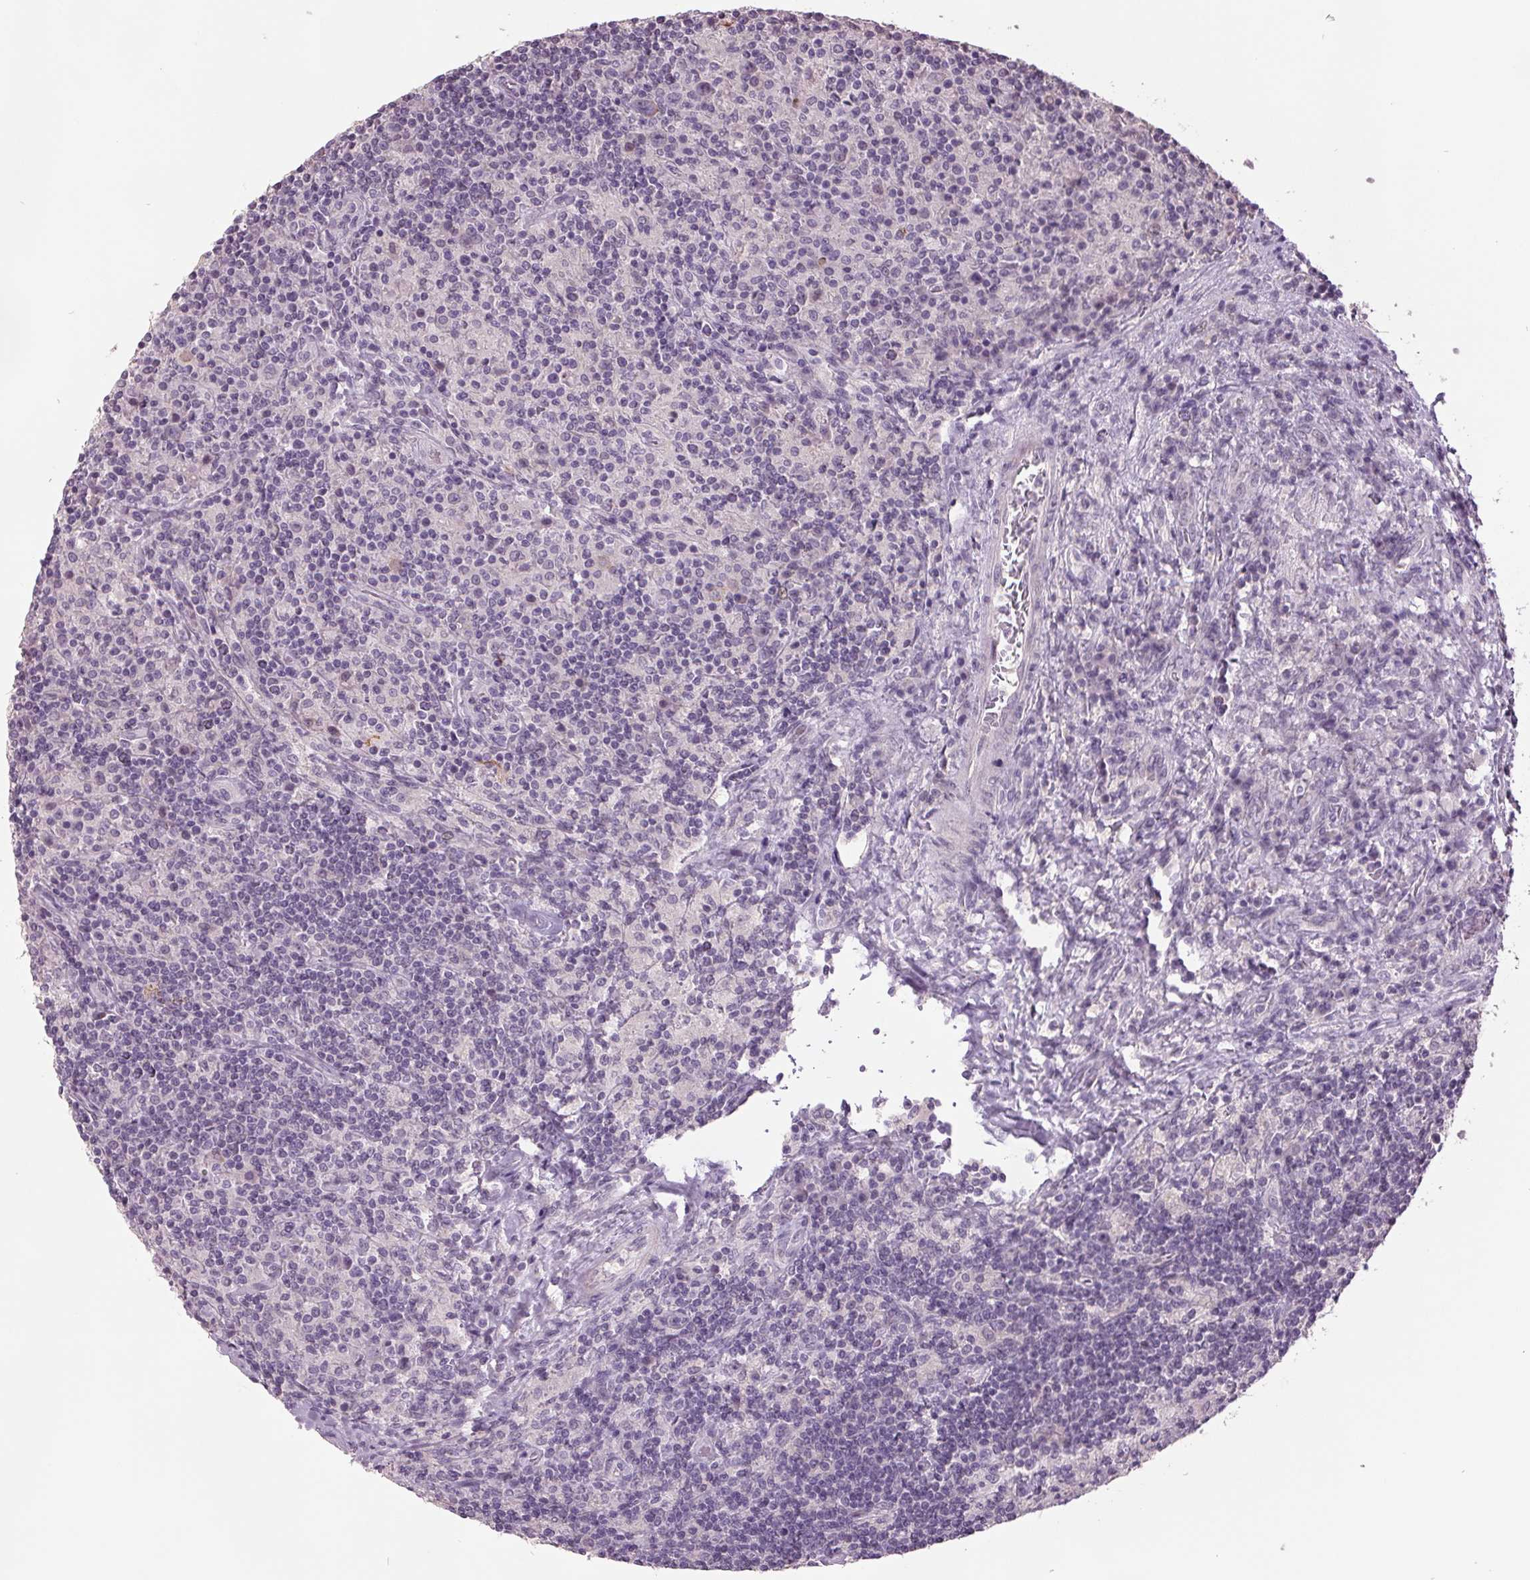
{"staining": {"intensity": "strong", "quantity": "25%-75%", "location": "cytoplasmic/membranous"}, "tissue": "lymphoma", "cell_type": "Tumor cells", "image_type": "cancer", "snomed": [{"axis": "morphology", "description": "Hodgkin's disease, NOS"}, {"axis": "topography", "description": "Lymph node"}], "caption": "Immunohistochemical staining of human Hodgkin's disease demonstrates high levels of strong cytoplasmic/membranous protein positivity in approximately 25%-75% of tumor cells. (IHC, brightfield microscopy, high magnification).", "gene": "C2orf16", "patient": {"sex": "male", "age": 70}}